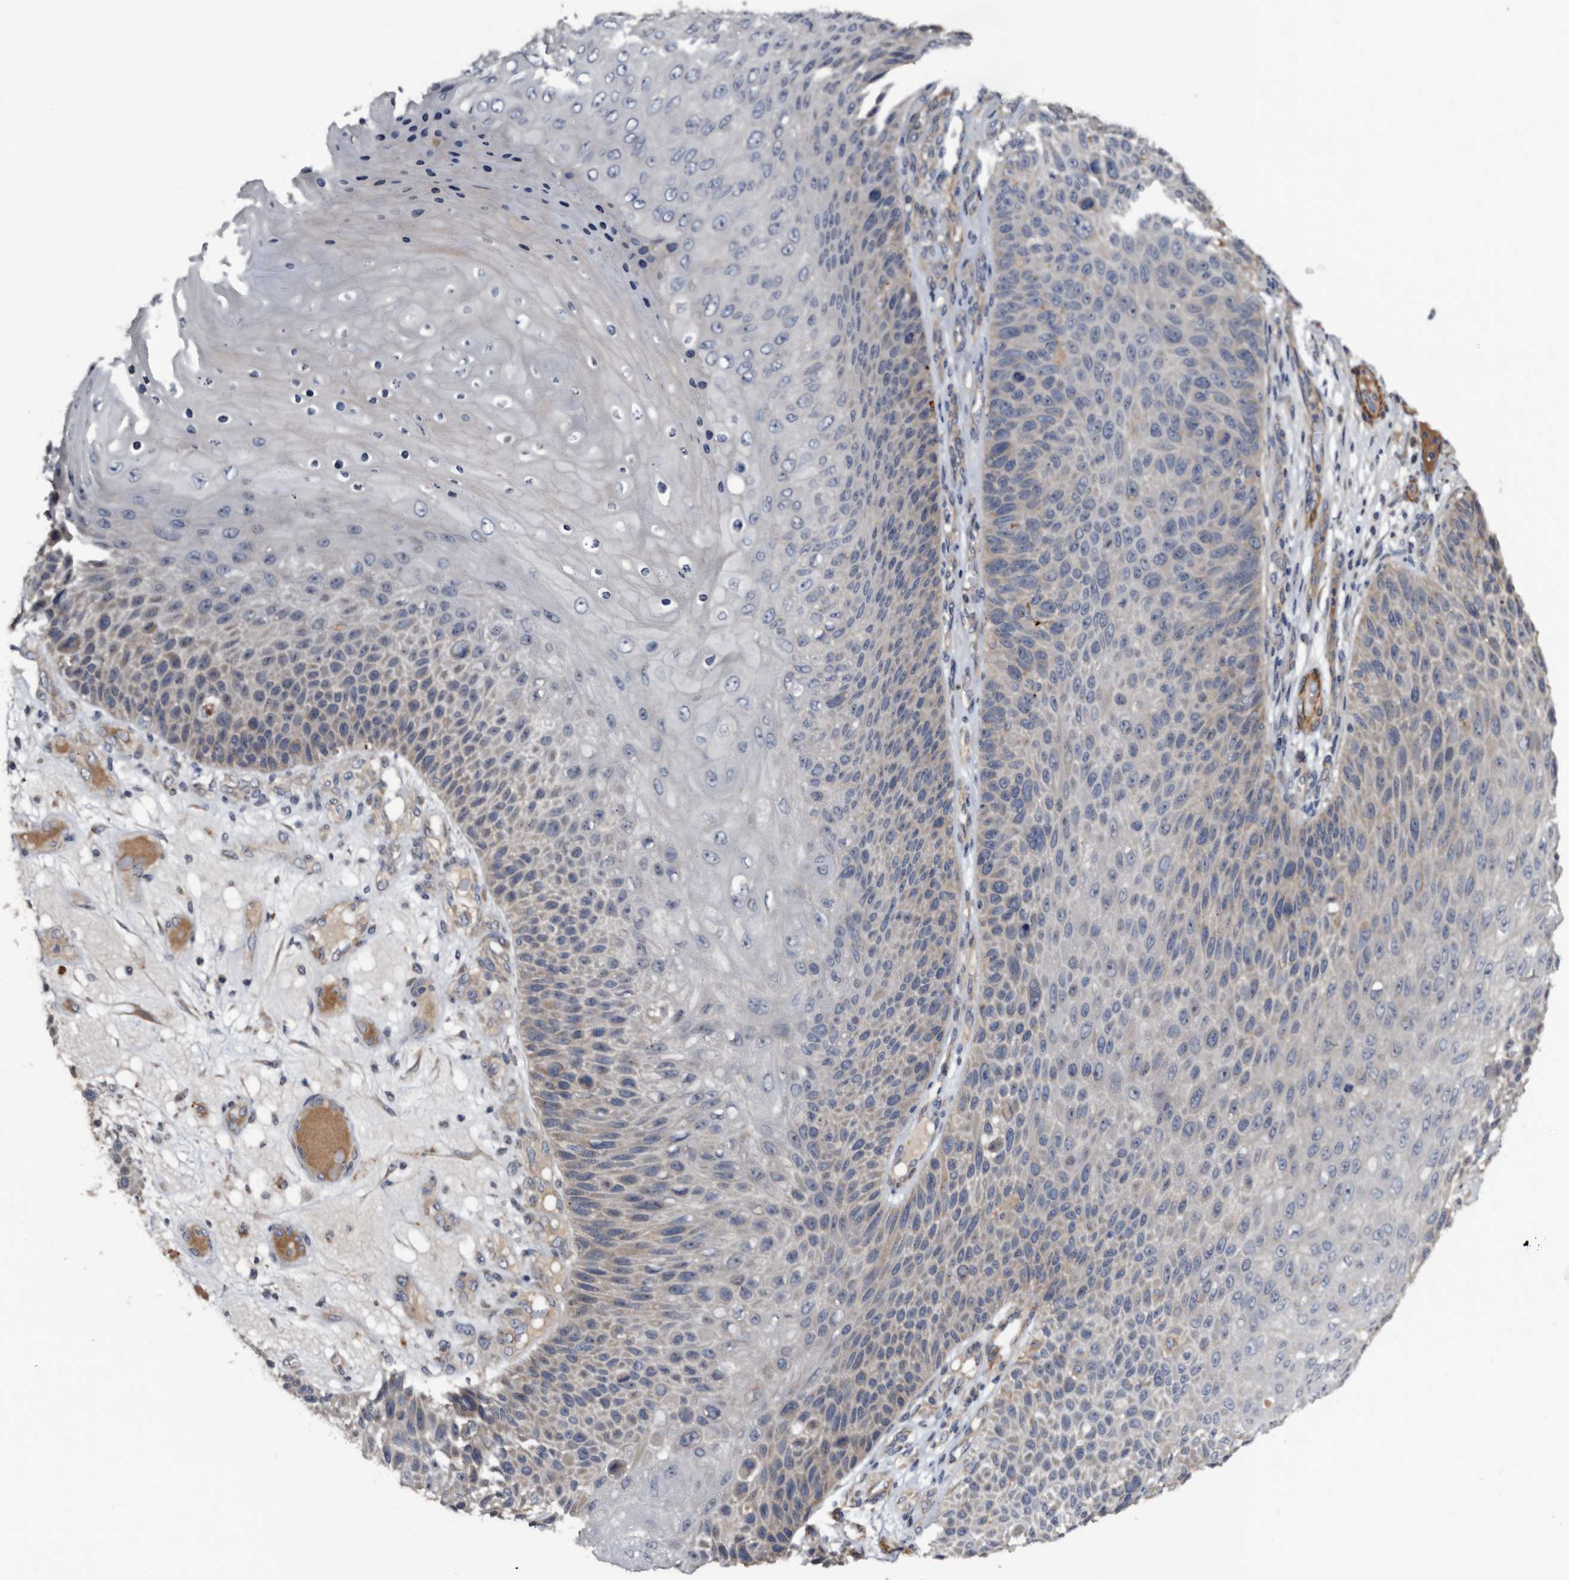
{"staining": {"intensity": "negative", "quantity": "none", "location": "none"}, "tissue": "skin cancer", "cell_type": "Tumor cells", "image_type": "cancer", "snomed": [{"axis": "morphology", "description": "Squamous cell carcinoma, NOS"}, {"axis": "topography", "description": "Skin"}], "caption": "High magnification brightfield microscopy of skin cancer stained with DAB (brown) and counterstained with hematoxylin (blue): tumor cells show no significant positivity.", "gene": "IARS1", "patient": {"sex": "female", "age": 88}}